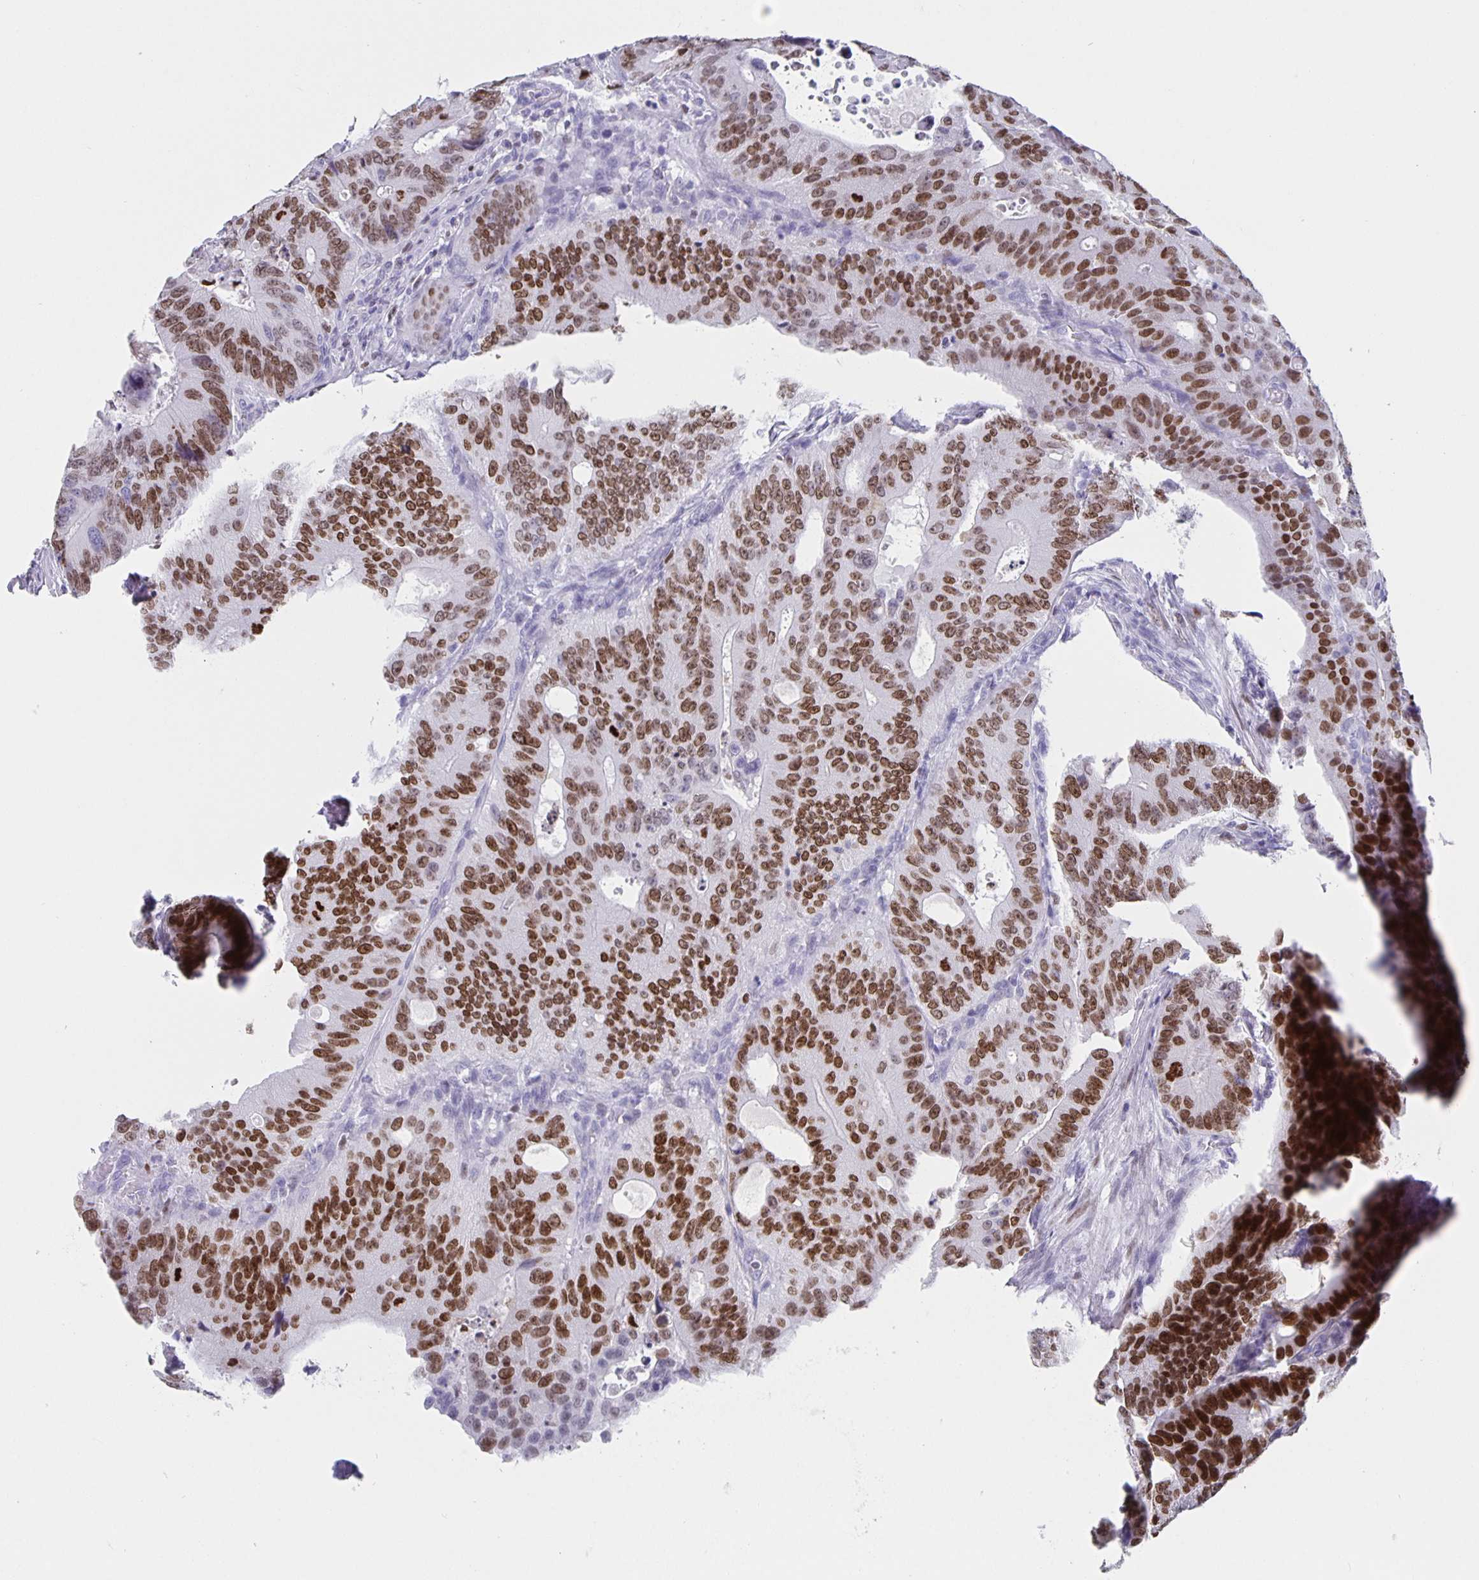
{"staining": {"intensity": "moderate", "quantity": ">75%", "location": "nuclear"}, "tissue": "colorectal cancer", "cell_type": "Tumor cells", "image_type": "cancer", "snomed": [{"axis": "morphology", "description": "Adenocarcinoma, NOS"}, {"axis": "topography", "description": "Colon"}], "caption": "Protein analysis of adenocarcinoma (colorectal) tissue demonstrates moderate nuclear expression in about >75% of tumor cells. Nuclei are stained in blue.", "gene": "SATB2", "patient": {"sex": "male", "age": 62}}